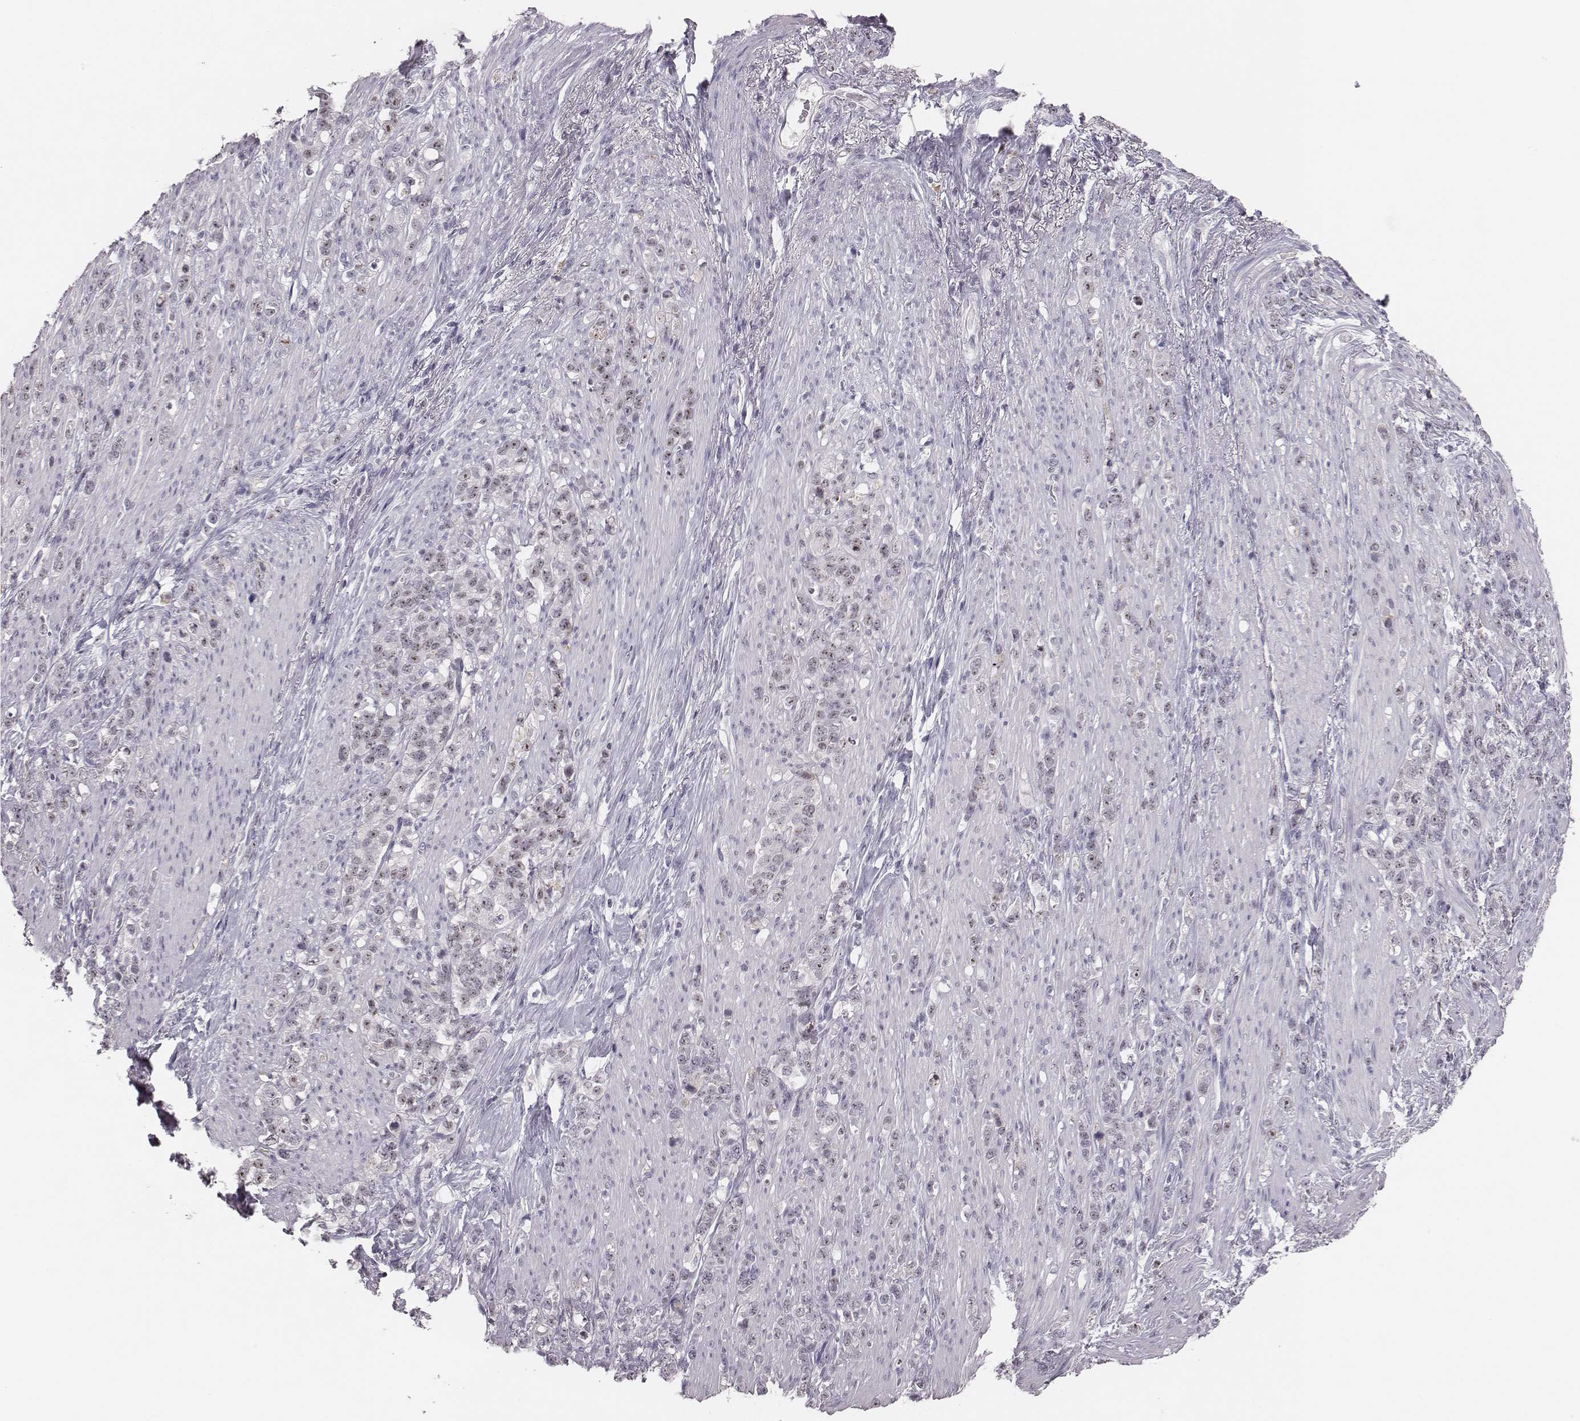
{"staining": {"intensity": "moderate", "quantity": "<25%", "location": "nuclear"}, "tissue": "stomach cancer", "cell_type": "Tumor cells", "image_type": "cancer", "snomed": [{"axis": "morphology", "description": "Adenocarcinoma, NOS"}, {"axis": "topography", "description": "Stomach, lower"}], "caption": "DAB immunohistochemical staining of human stomach cancer demonstrates moderate nuclear protein positivity in about <25% of tumor cells.", "gene": "NIFK", "patient": {"sex": "male", "age": 88}}